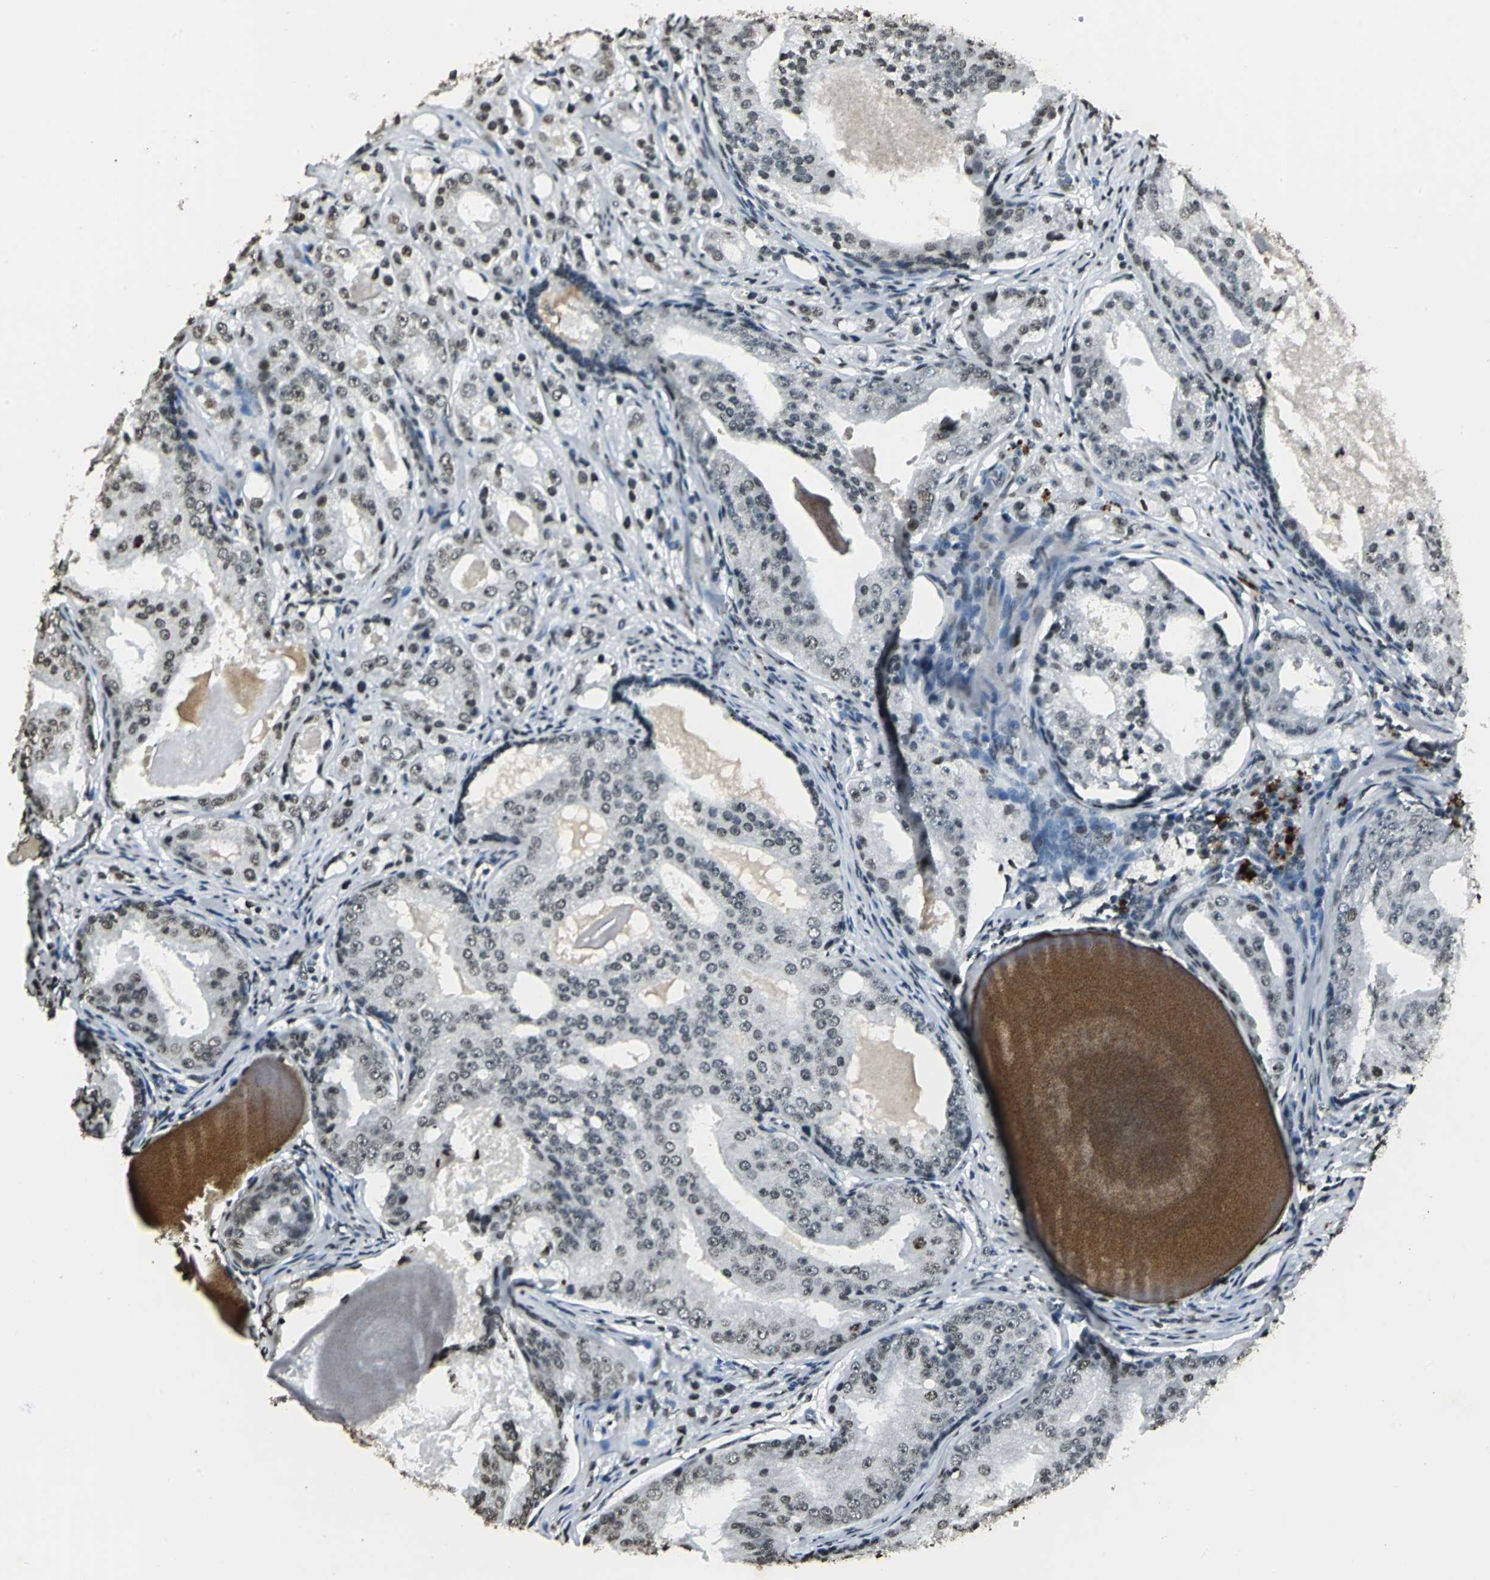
{"staining": {"intensity": "weak", "quantity": "25%-75%", "location": "nuclear"}, "tissue": "prostate cancer", "cell_type": "Tumor cells", "image_type": "cancer", "snomed": [{"axis": "morphology", "description": "Adenocarcinoma, High grade"}, {"axis": "topography", "description": "Prostate"}], "caption": "Approximately 25%-75% of tumor cells in human prostate cancer (adenocarcinoma (high-grade)) reveal weak nuclear protein positivity as visualized by brown immunohistochemical staining.", "gene": "MCM4", "patient": {"sex": "male", "age": 68}}